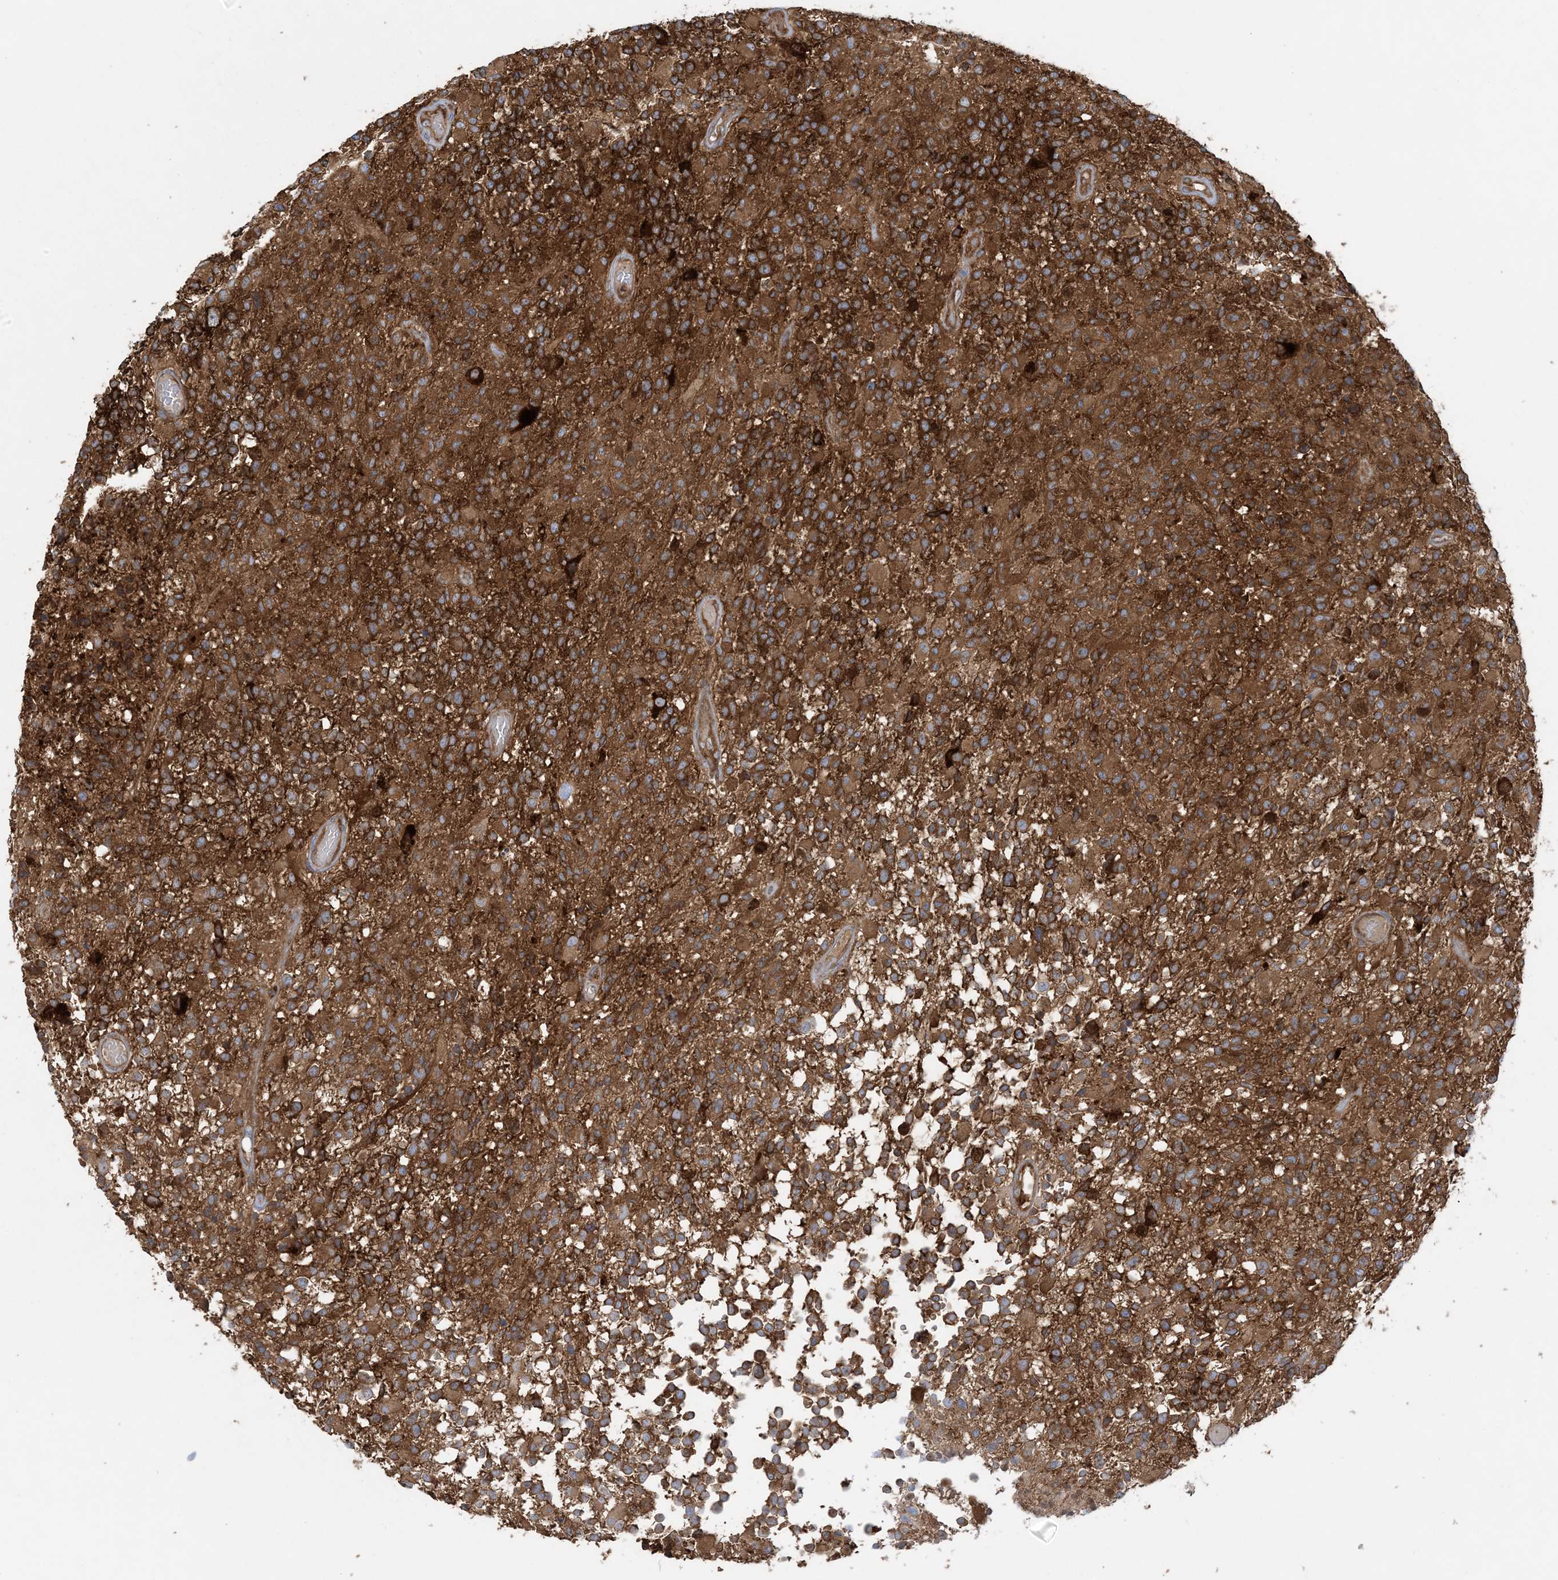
{"staining": {"intensity": "strong", "quantity": "25%-75%", "location": "cytoplasmic/membranous,nuclear"}, "tissue": "glioma", "cell_type": "Tumor cells", "image_type": "cancer", "snomed": [{"axis": "morphology", "description": "Glioma, malignant, High grade"}, {"axis": "morphology", "description": "Glioblastoma, NOS"}, {"axis": "topography", "description": "Brain"}], "caption": "Protein staining by immunohistochemistry (IHC) displays strong cytoplasmic/membranous and nuclear staining in approximately 25%-75% of tumor cells in glioma.", "gene": "OLA1", "patient": {"sex": "male", "age": 60}}